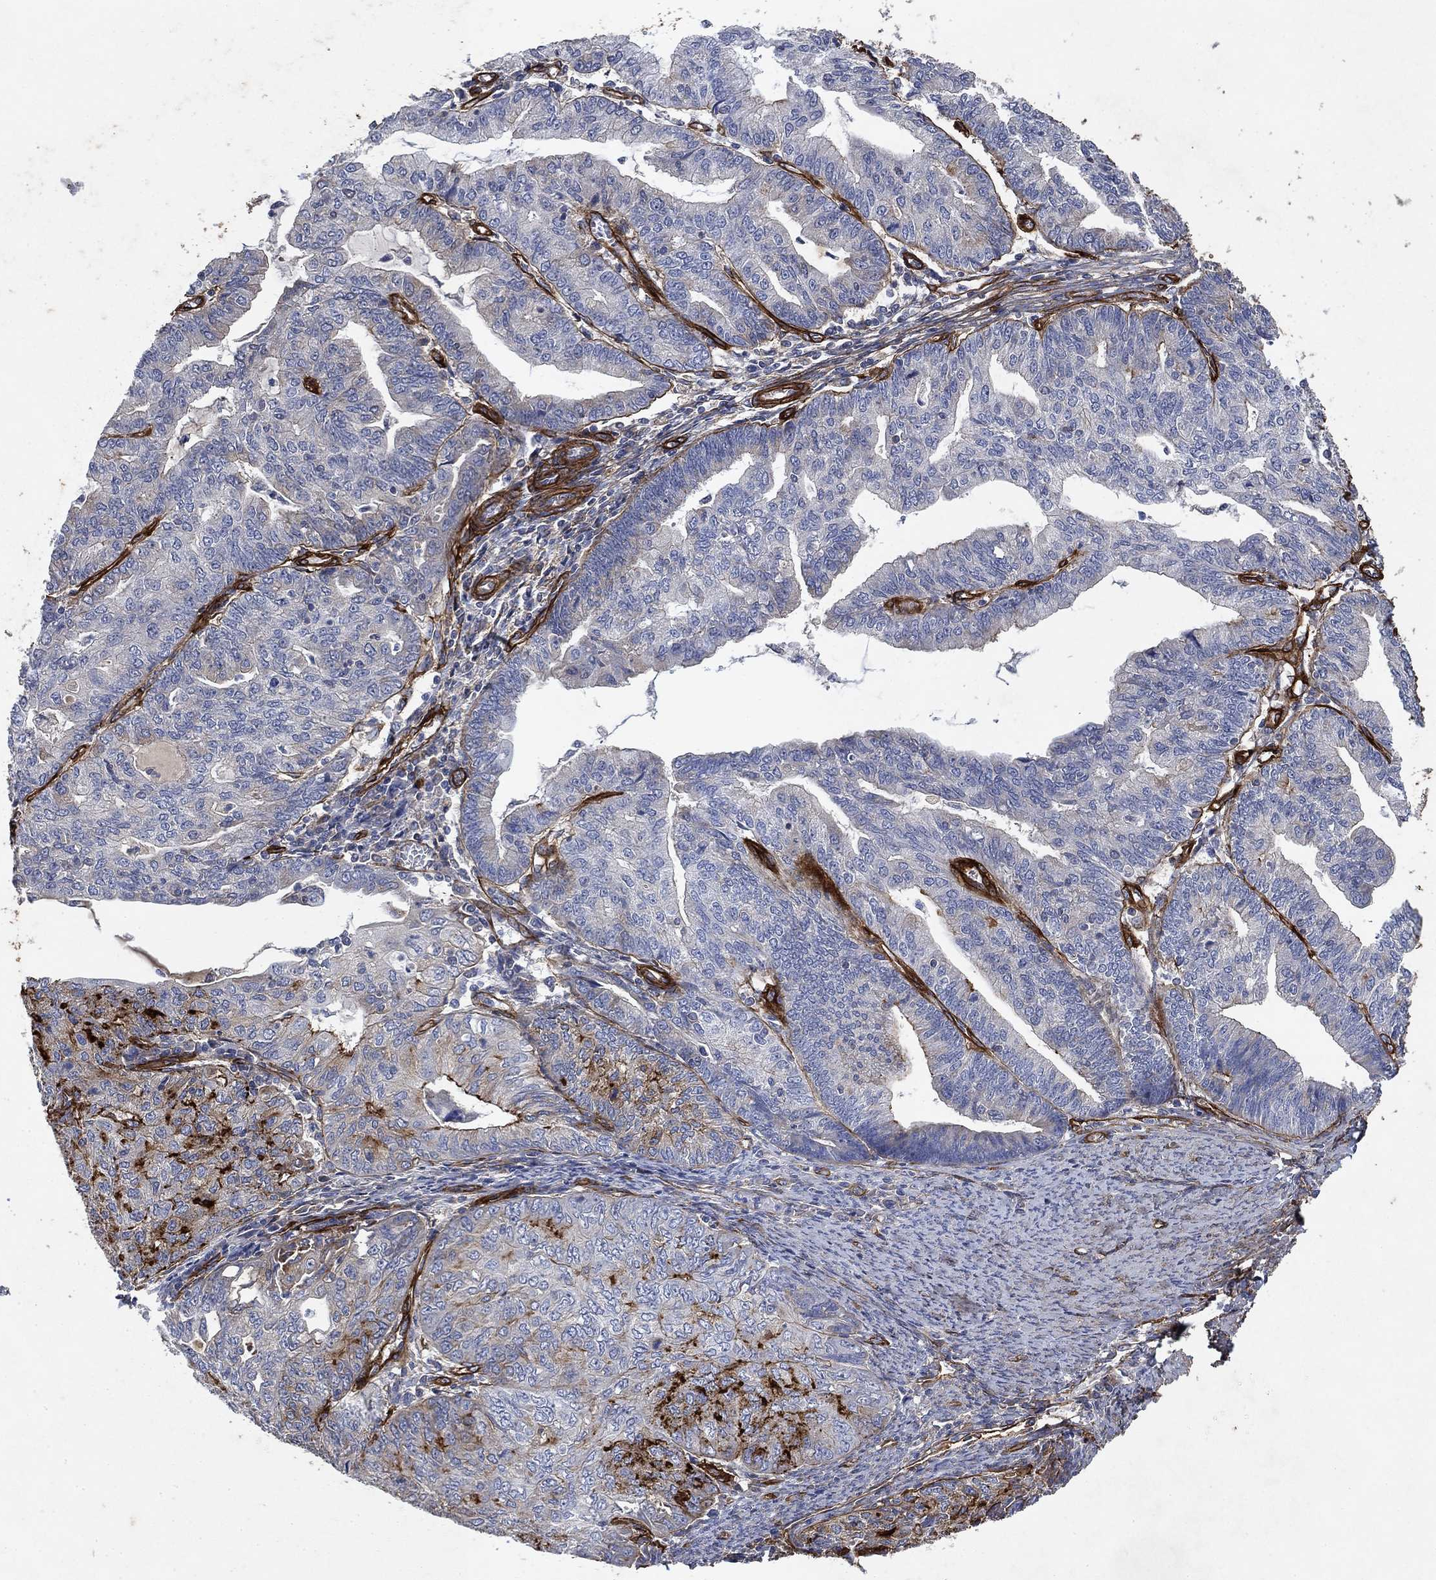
{"staining": {"intensity": "moderate", "quantity": "<25%", "location": "cytoplasmic/membranous"}, "tissue": "endometrial cancer", "cell_type": "Tumor cells", "image_type": "cancer", "snomed": [{"axis": "morphology", "description": "Adenocarcinoma, NOS"}, {"axis": "topography", "description": "Endometrium"}], "caption": "Protein analysis of endometrial cancer tissue shows moderate cytoplasmic/membranous expression in about <25% of tumor cells.", "gene": "COL4A2", "patient": {"sex": "female", "age": 82}}